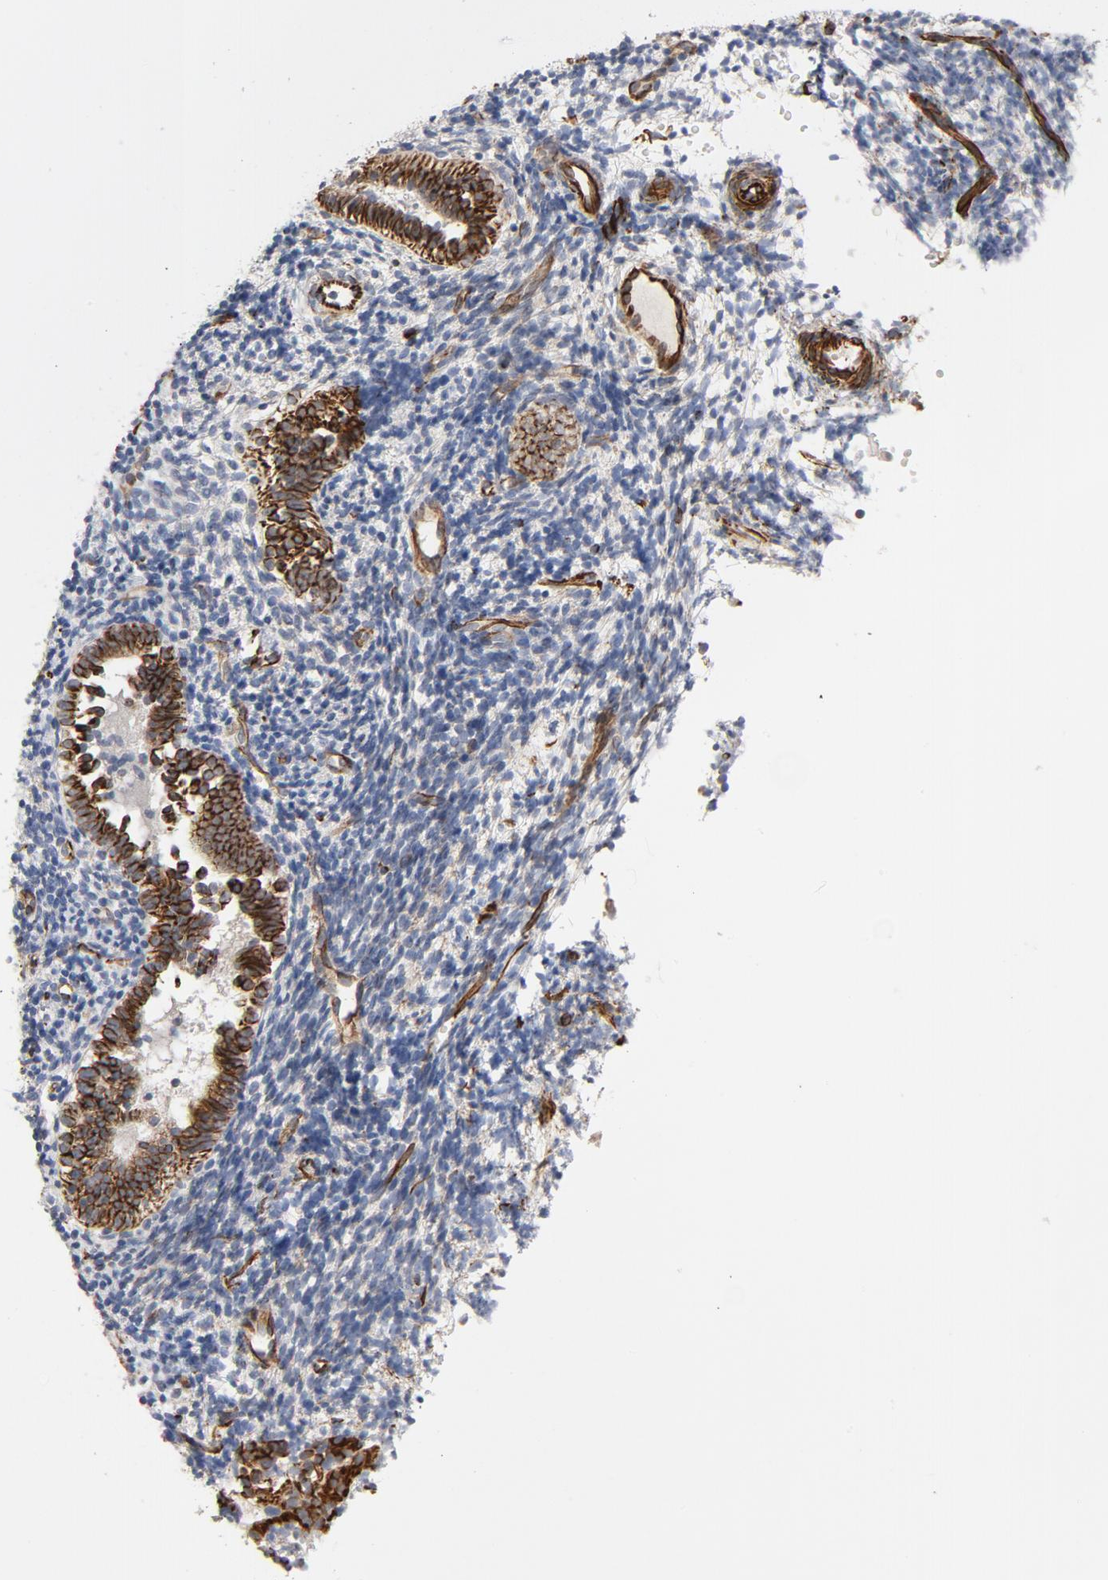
{"staining": {"intensity": "weak", "quantity": "25%-75%", "location": "cytoplasmic/membranous"}, "tissue": "endometrium", "cell_type": "Cells in endometrial stroma", "image_type": "normal", "snomed": [{"axis": "morphology", "description": "Normal tissue, NOS"}, {"axis": "topography", "description": "Uterus"}, {"axis": "topography", "description": "Endometrium"}], "caption": "Immunohistochemistry image of unremarkable human endometrium stained for a protein (brown), which exhibits low levels of weak cytoplasmic/membranous positivity in about 25%-75% of cells in endometrial stroma.", "gene": "FAM118A", "patient": {"sex": "female", "age": 33}}